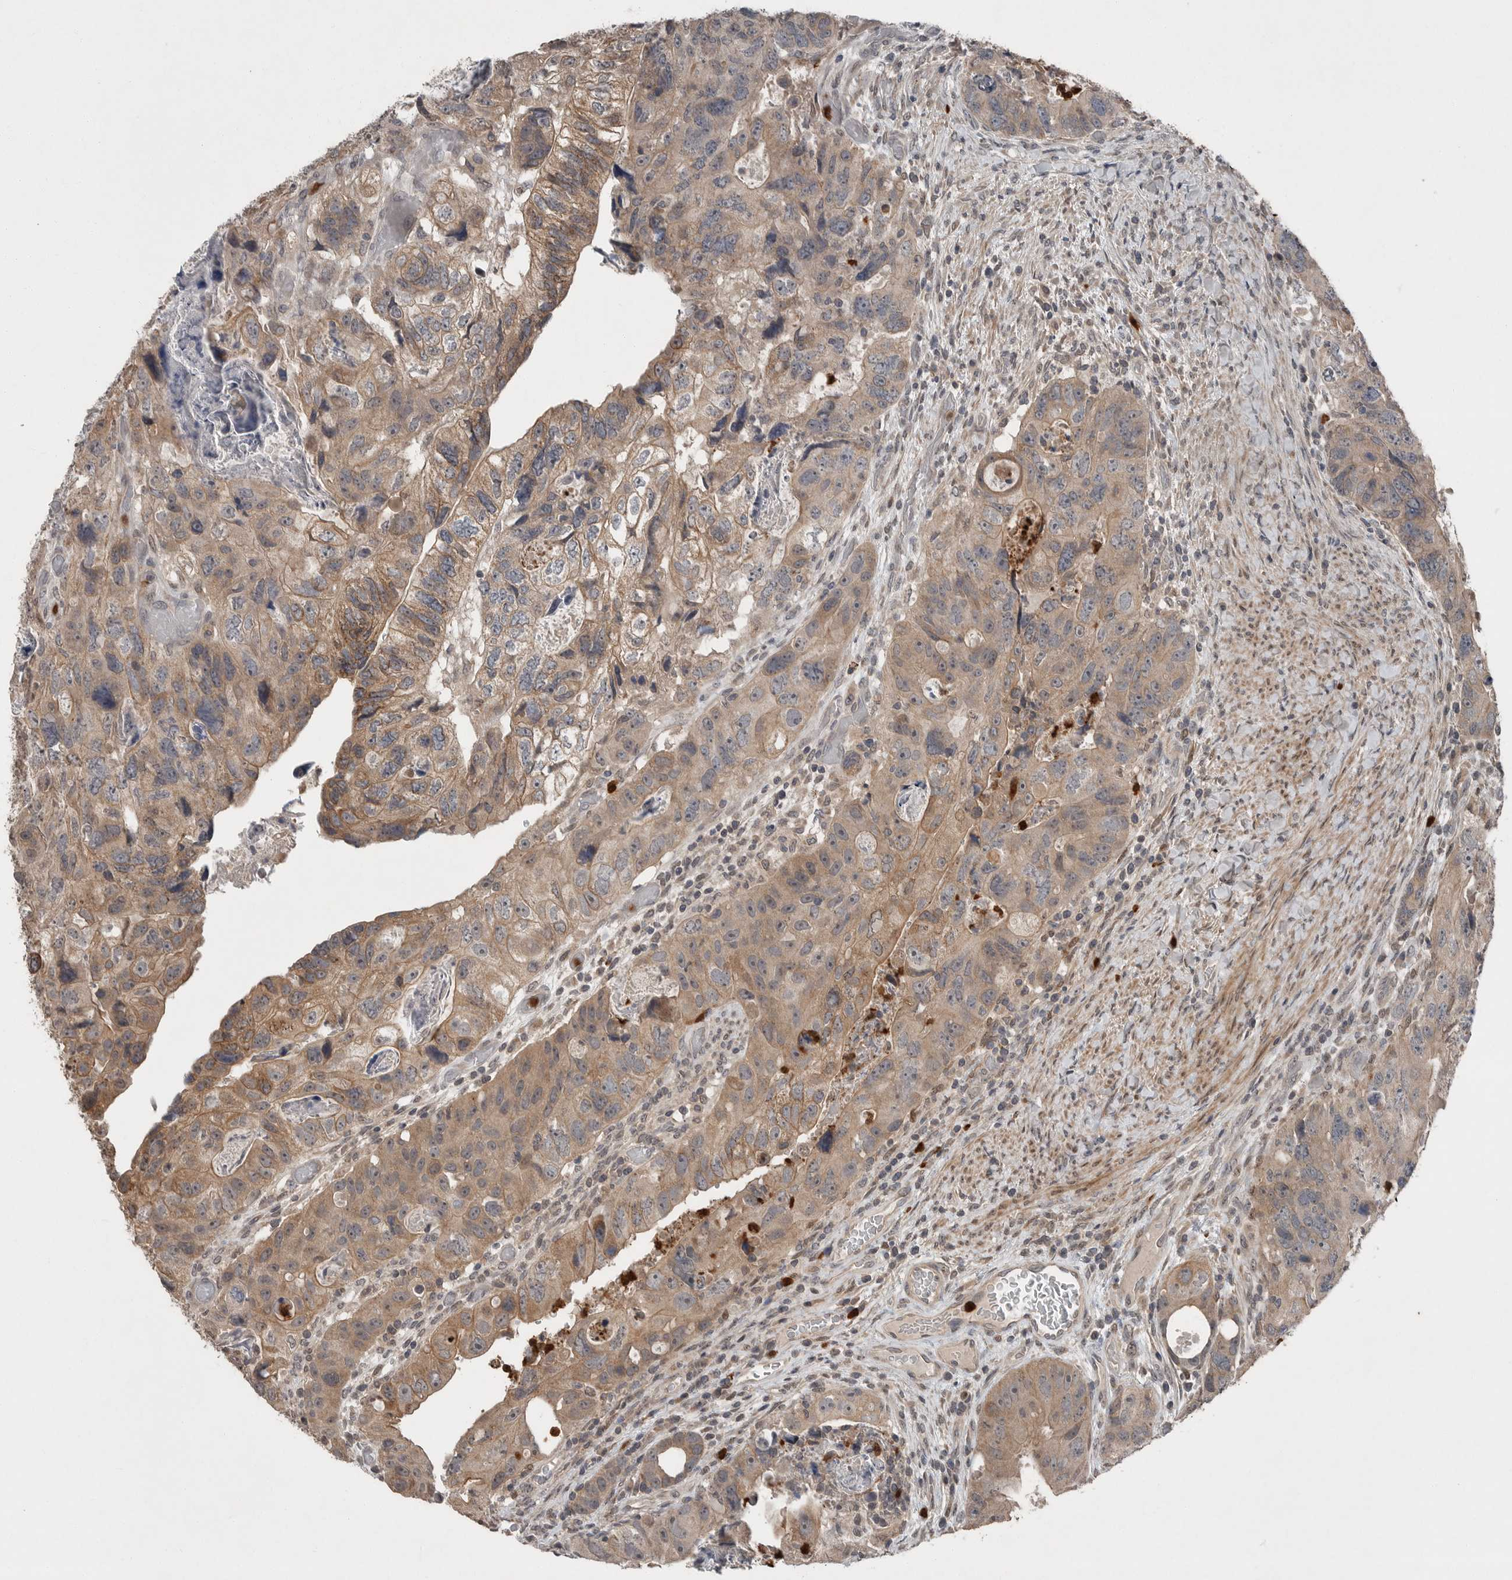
{"staining": {"intensity": "moderate", "quantity": ">75%", "location": "cytoplasmic/membranous"}, "tissue": "colorectal cancer", "cell_type": "Tumor cells", "image_type": "cancer", "snomed": [{"axis": "morphology", "description": "Adenocarcinoma, NOS"}, {"axis": "topography", "description": "Rectum"}], "caption": "This is an image of IHC staining of colorectal cancer, which shows moderate staining in the cytoplasmic/membranous of tumor cells.", "gene": "SCP2", "patient": {"sex": "male", "age": 59}}